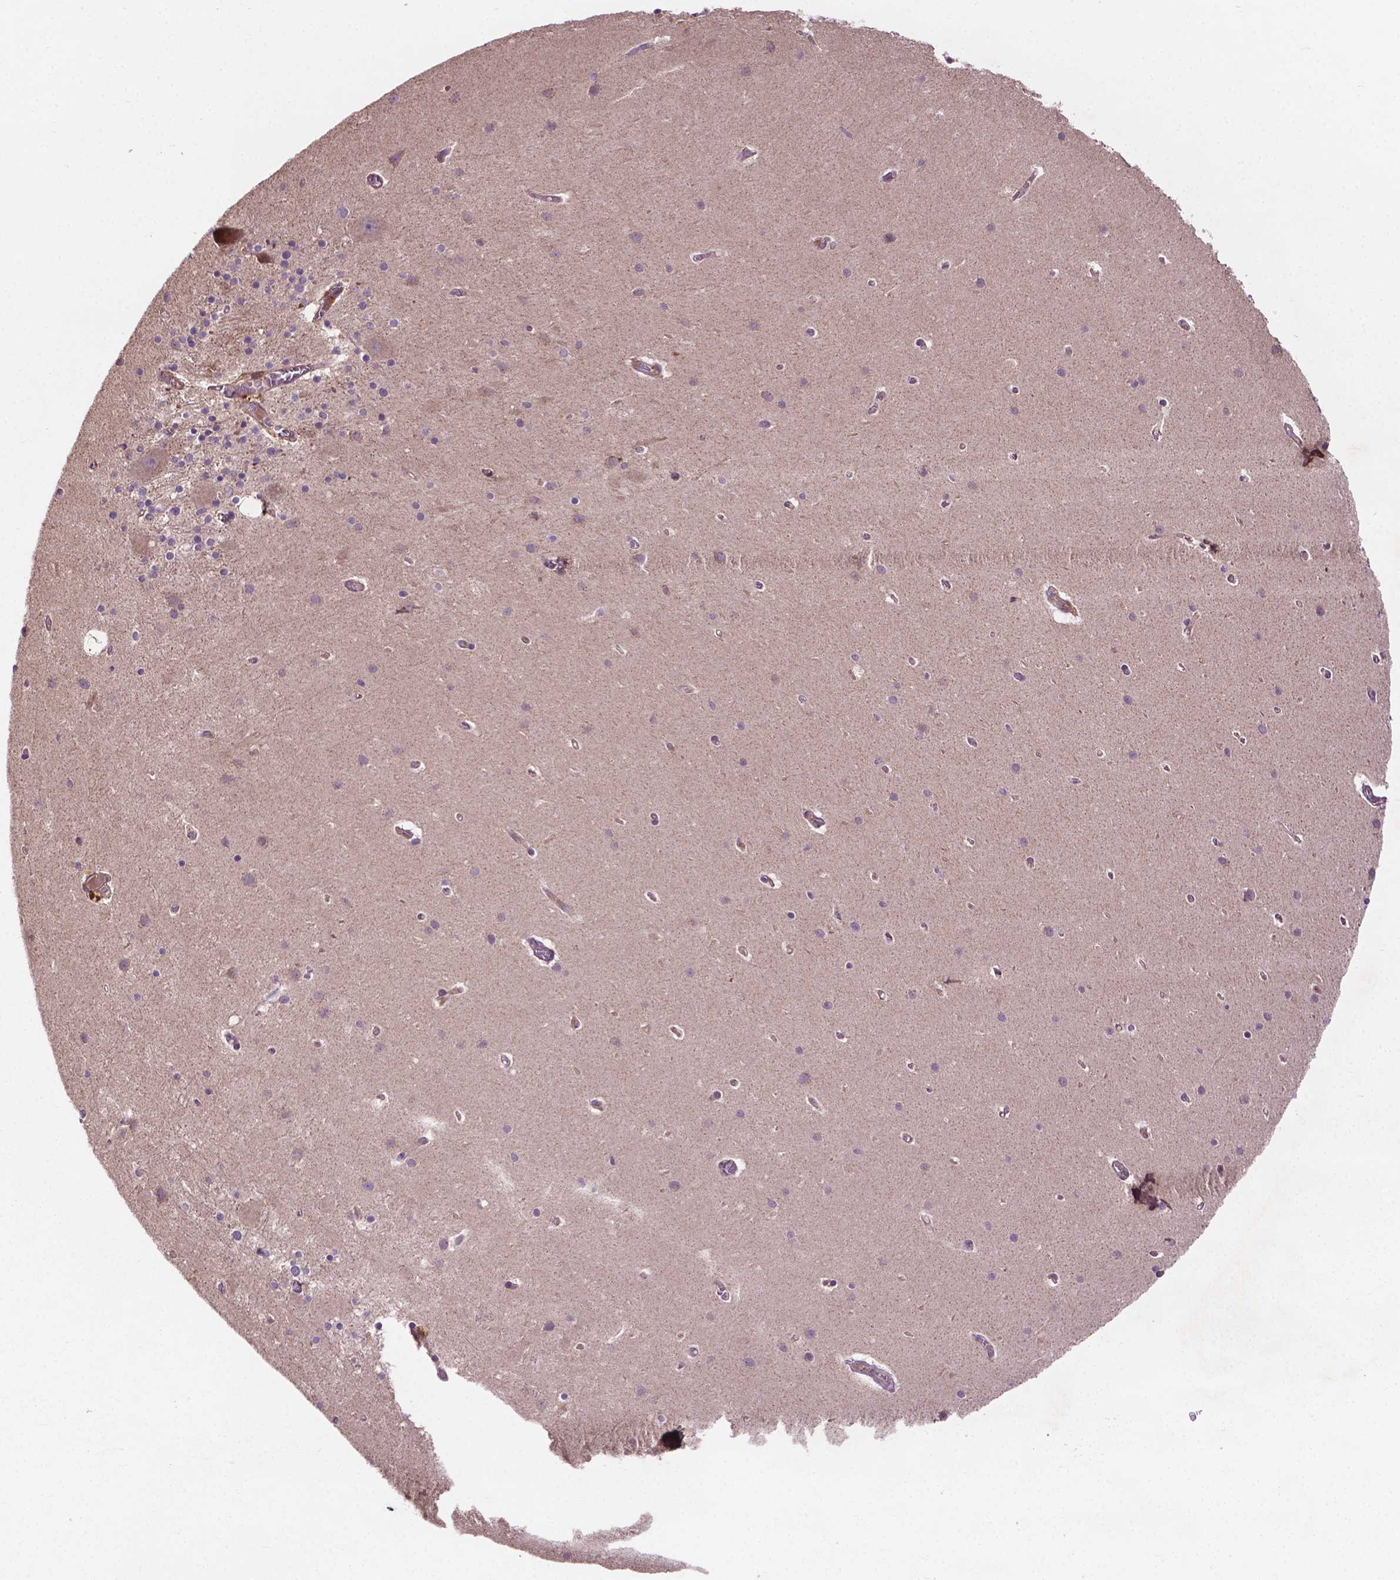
{"staining": {"intensity": "moderate", "quantity": "<25%", "location": "cytoplasmic/membranous"}, "tissue": "cerebellum", "cell_type": "Cells in granular layer", "image_type": "normal", "snomed": [{"axis": "morphology", "description": "Normal tissue, NOS"}, {"axis": "topography", "description": "Cerebellum"}], "caption": "Protein analysis of normal cerebellum reveals moderate cytoplasmic/membranous expression in about <25% of cells in granular layer.", "gene": "GJA9", "patient": {"sex": "male", "age": 70}}